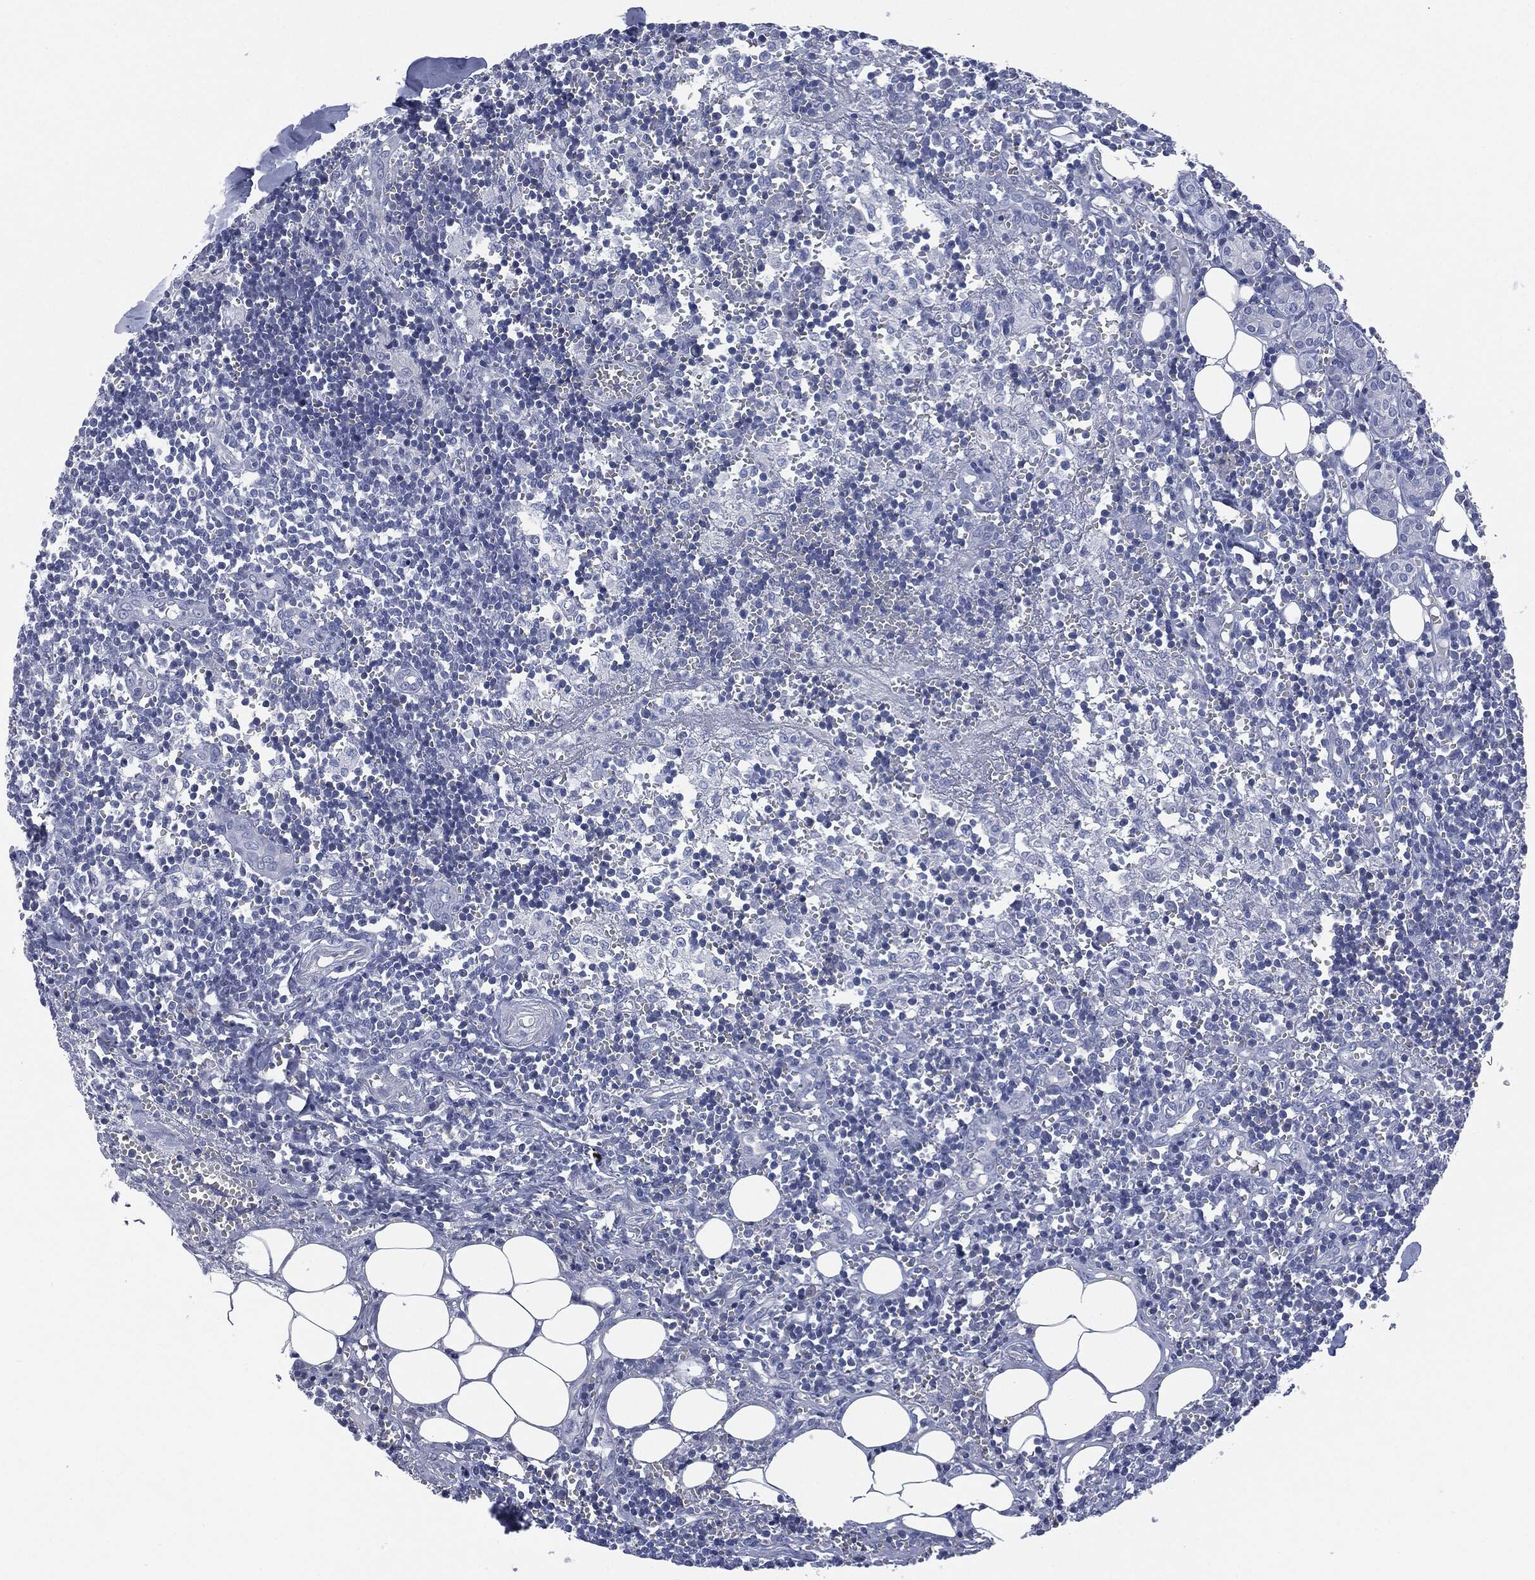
{"staining": {"intensity": "negative", "quantity": "none", "location": "none"}, "tissue": "lymph node", "cell_type": "Non-germinal center cells", "image_type": "normal", "snomed": [{"axis": "morphology", "description": "Normal tissue, NOS"}, {"axis": "topography", "description": "Lymph node"}, {"axis": "topography", "description": "Salivary gland"}], "caption": "Immunohistochemistry (IHC) of normal lymph node exhibits no positivity in non-germinal center cells.", "gene": "MUC16", "patient": {"sex": "male", "age": 78}}